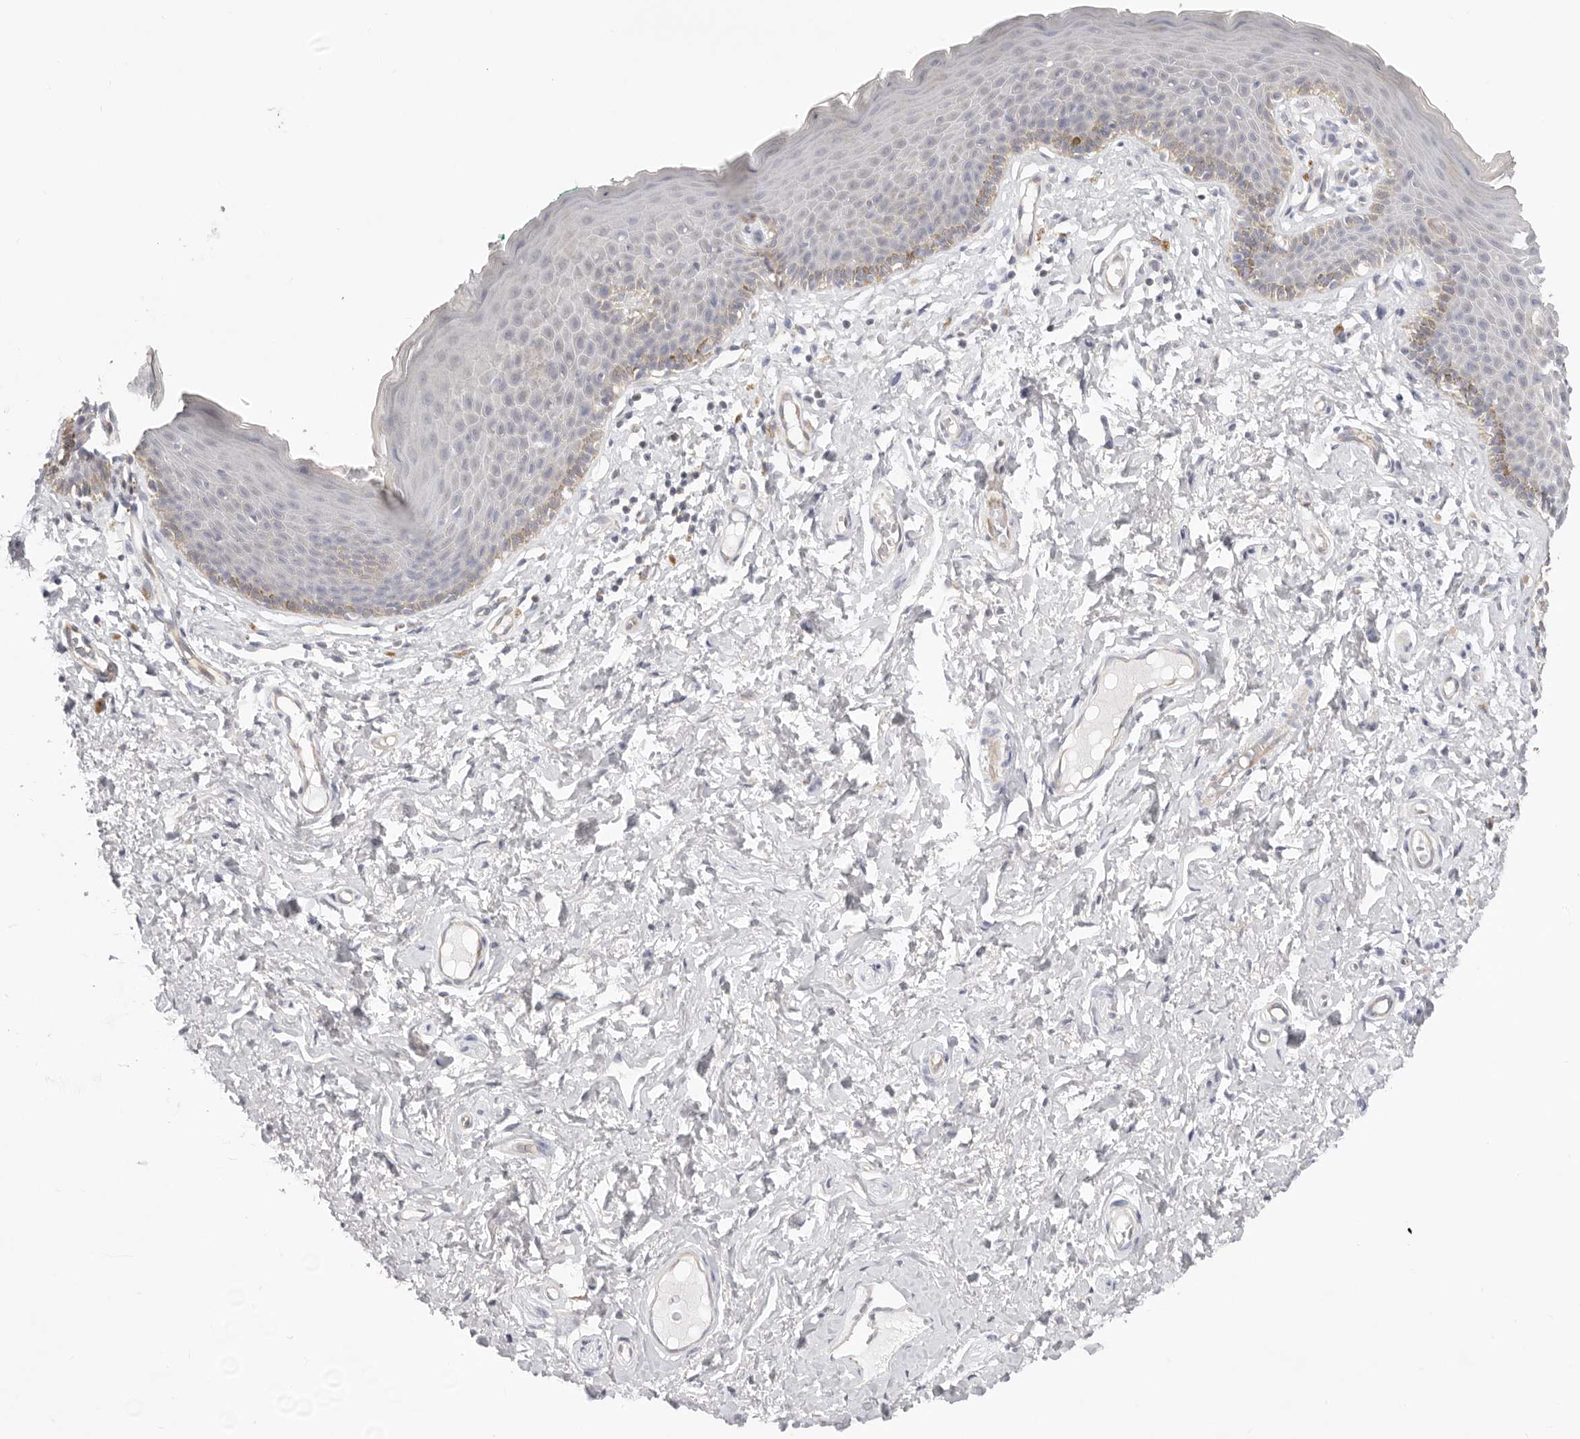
{"staining": {"intensity": "moderate", "quantity": "<25%", "location": "cytoplasmic/membranous"}, "tissue": "skin", "cell_type": "Epidermal cells", "image_type": "normal", "snomed": [{"axis": "morphology", "description": "Normal tissue, NOS"}, {"axis": "topography", "description": "Vulva"}], "caption": "Immunohistochemistry (IHC) of benign human skin reveals low levels of moderate cytoplasmic/membranous expression in approximately <25% of epidermal cells.", "gene": "USH1C", "patient": {"sex": "female", "age": 66}}